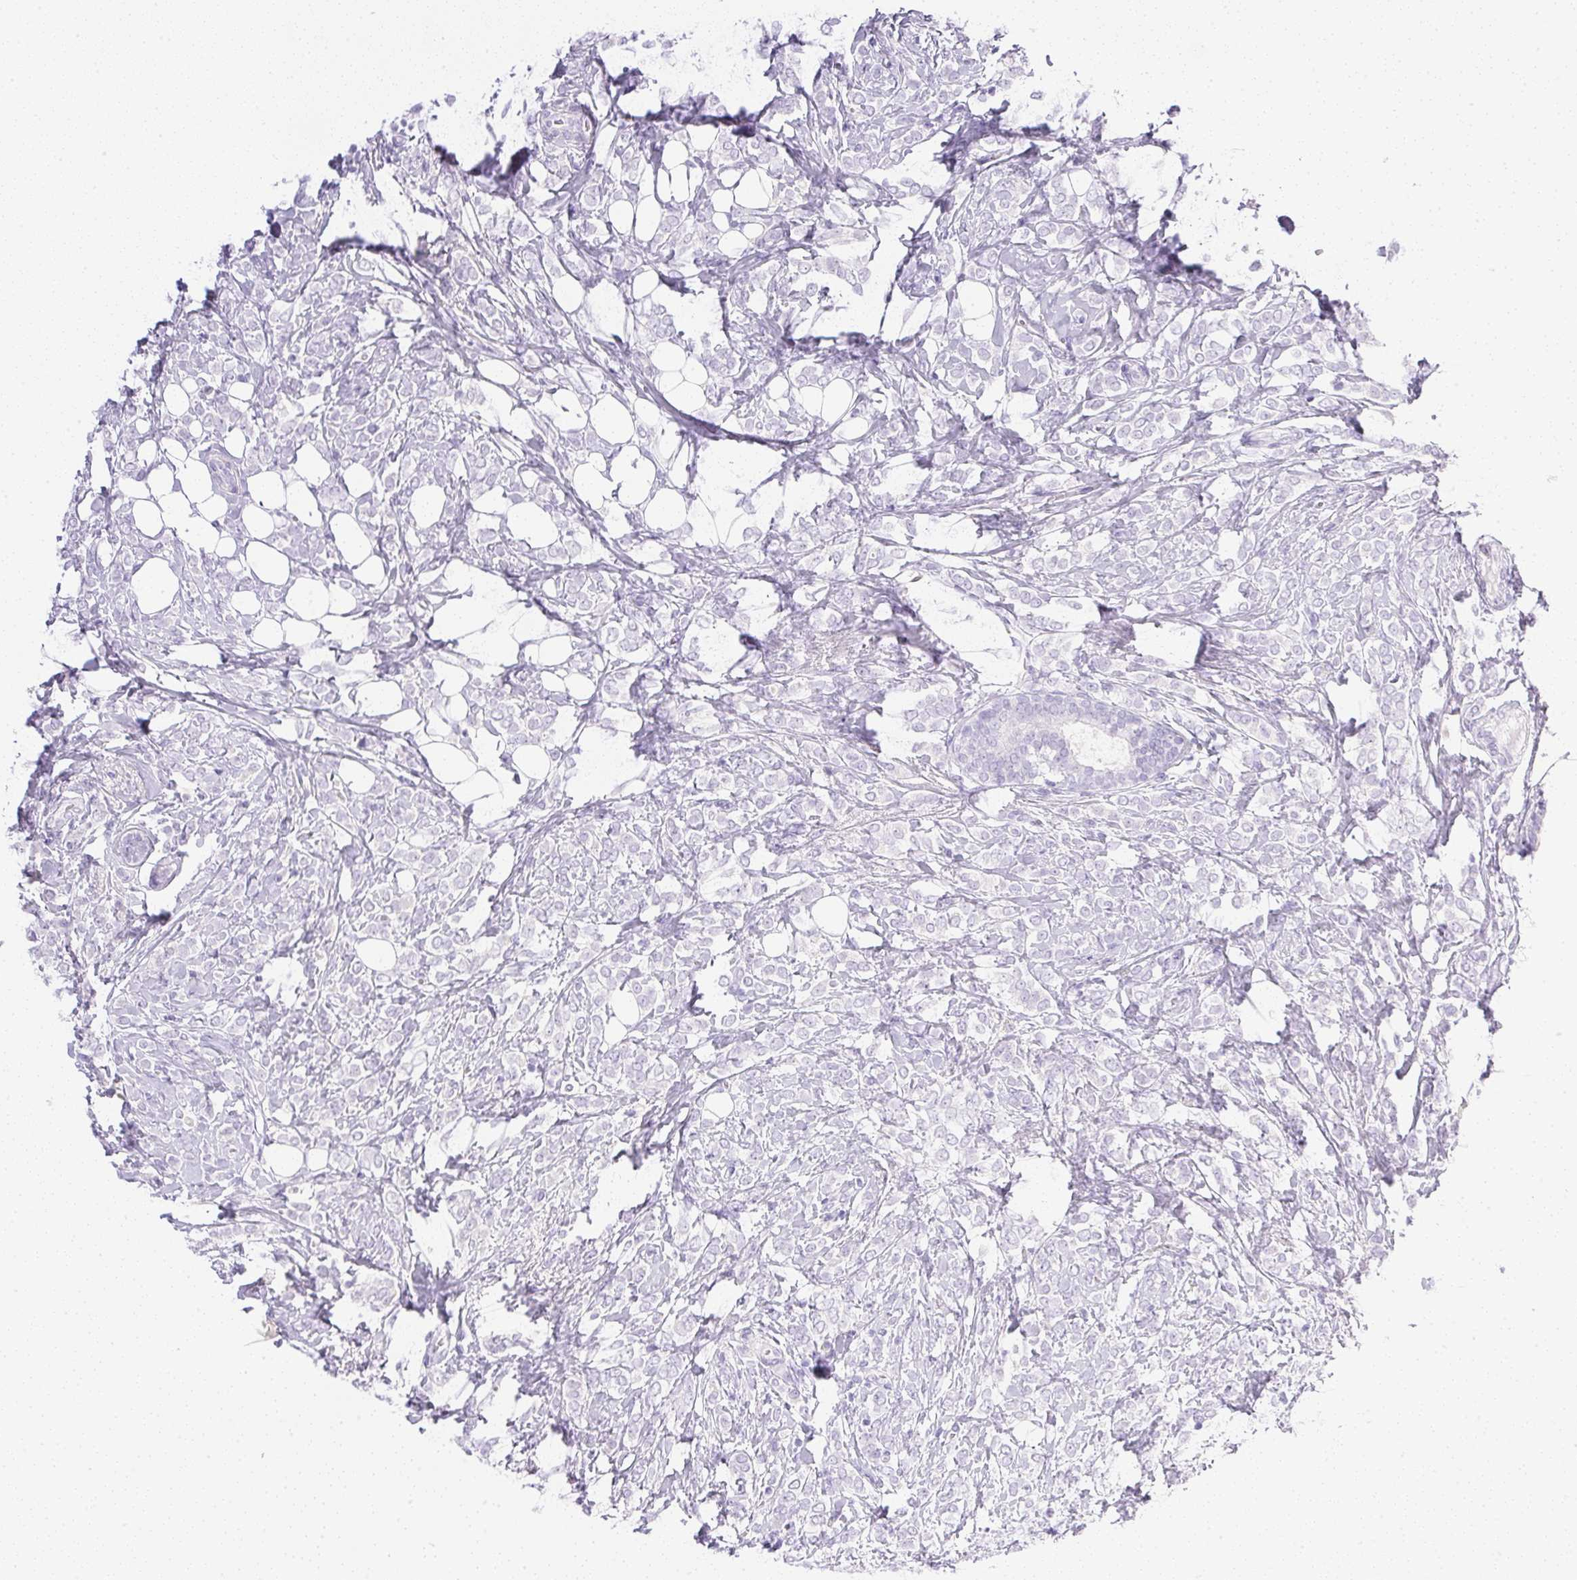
{"staining": {"intensity": "negative", "quantity": "none", "location": "none"}, "tissue": "breast cancer", "cell_type": "Tumor cells", "image_type": "cancer", "snomed": [{"axis": "morphology", "description": "Lobular carcinoma"}, {"axis": "topography", "description": "Breast"}], "caption": "Micrograph shows no protein staining in tumor cells of breast cancer tissue.", "gene": "CPB1", "patient": {"sex": "female", "age": 49}}